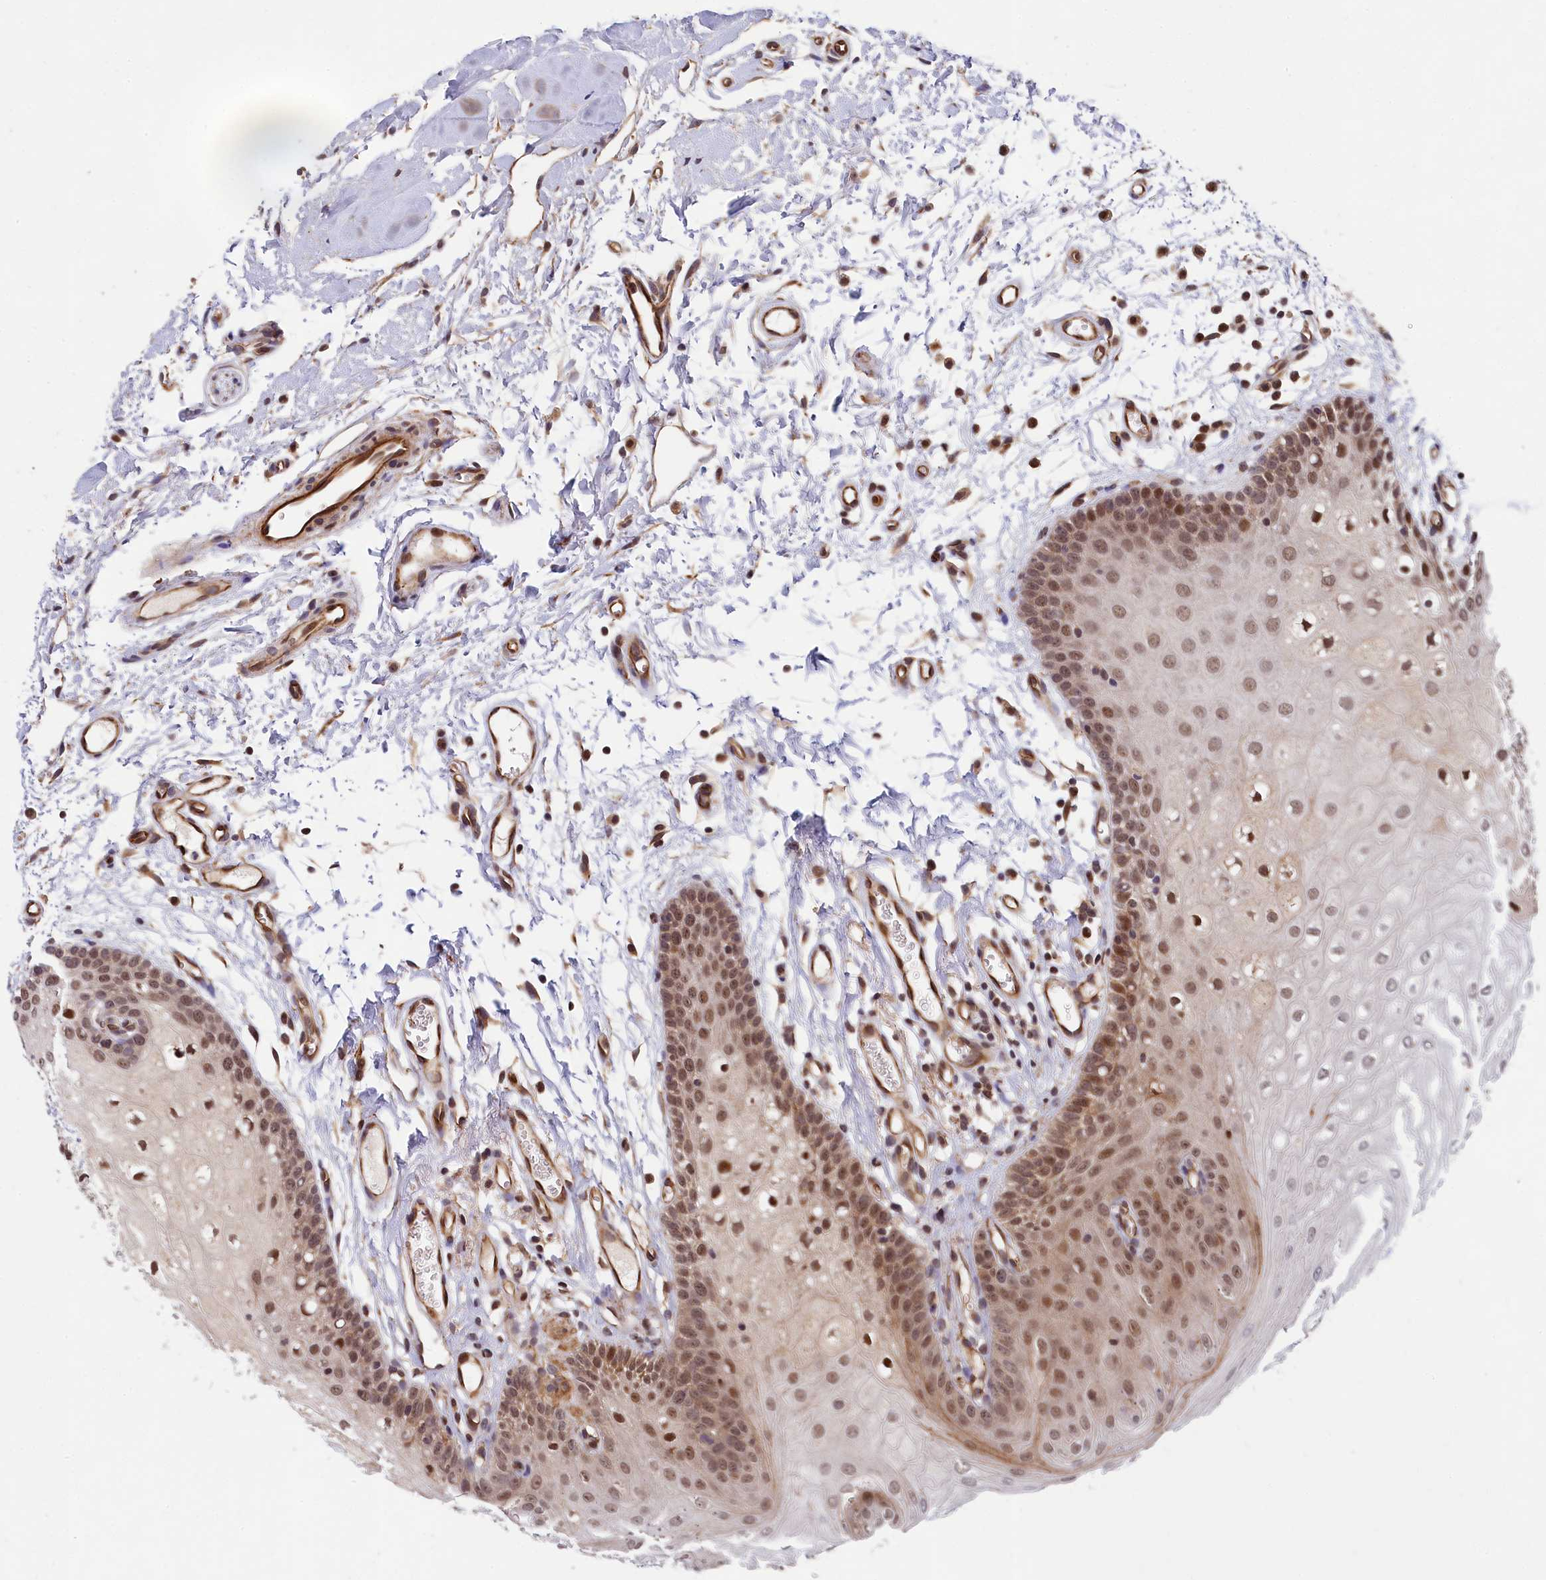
{"staining": {"intensity": "moderate", "quantity": ">75%", "location": "nuclear"}, "tissue": "oral mucosa", "cell_type": "Squamous epithelial cells", "image_type": "normal", "snomed": [{"axis": "morphology", "description": "Normal tissue, NOS"}, {"axis": "topography", "description": "Oral tissue"}, {"axis": "topography", "description": "Tounge, NOS"}], "caption": "A micrograph showing moderate nuclear staining in about >75% of squamous epithelial cells in normal oral mucosa, as visualized by brown immunohistochemical staining.", "gene": "ARL14EP", "patient": {"sex": "female", "age": 73}}